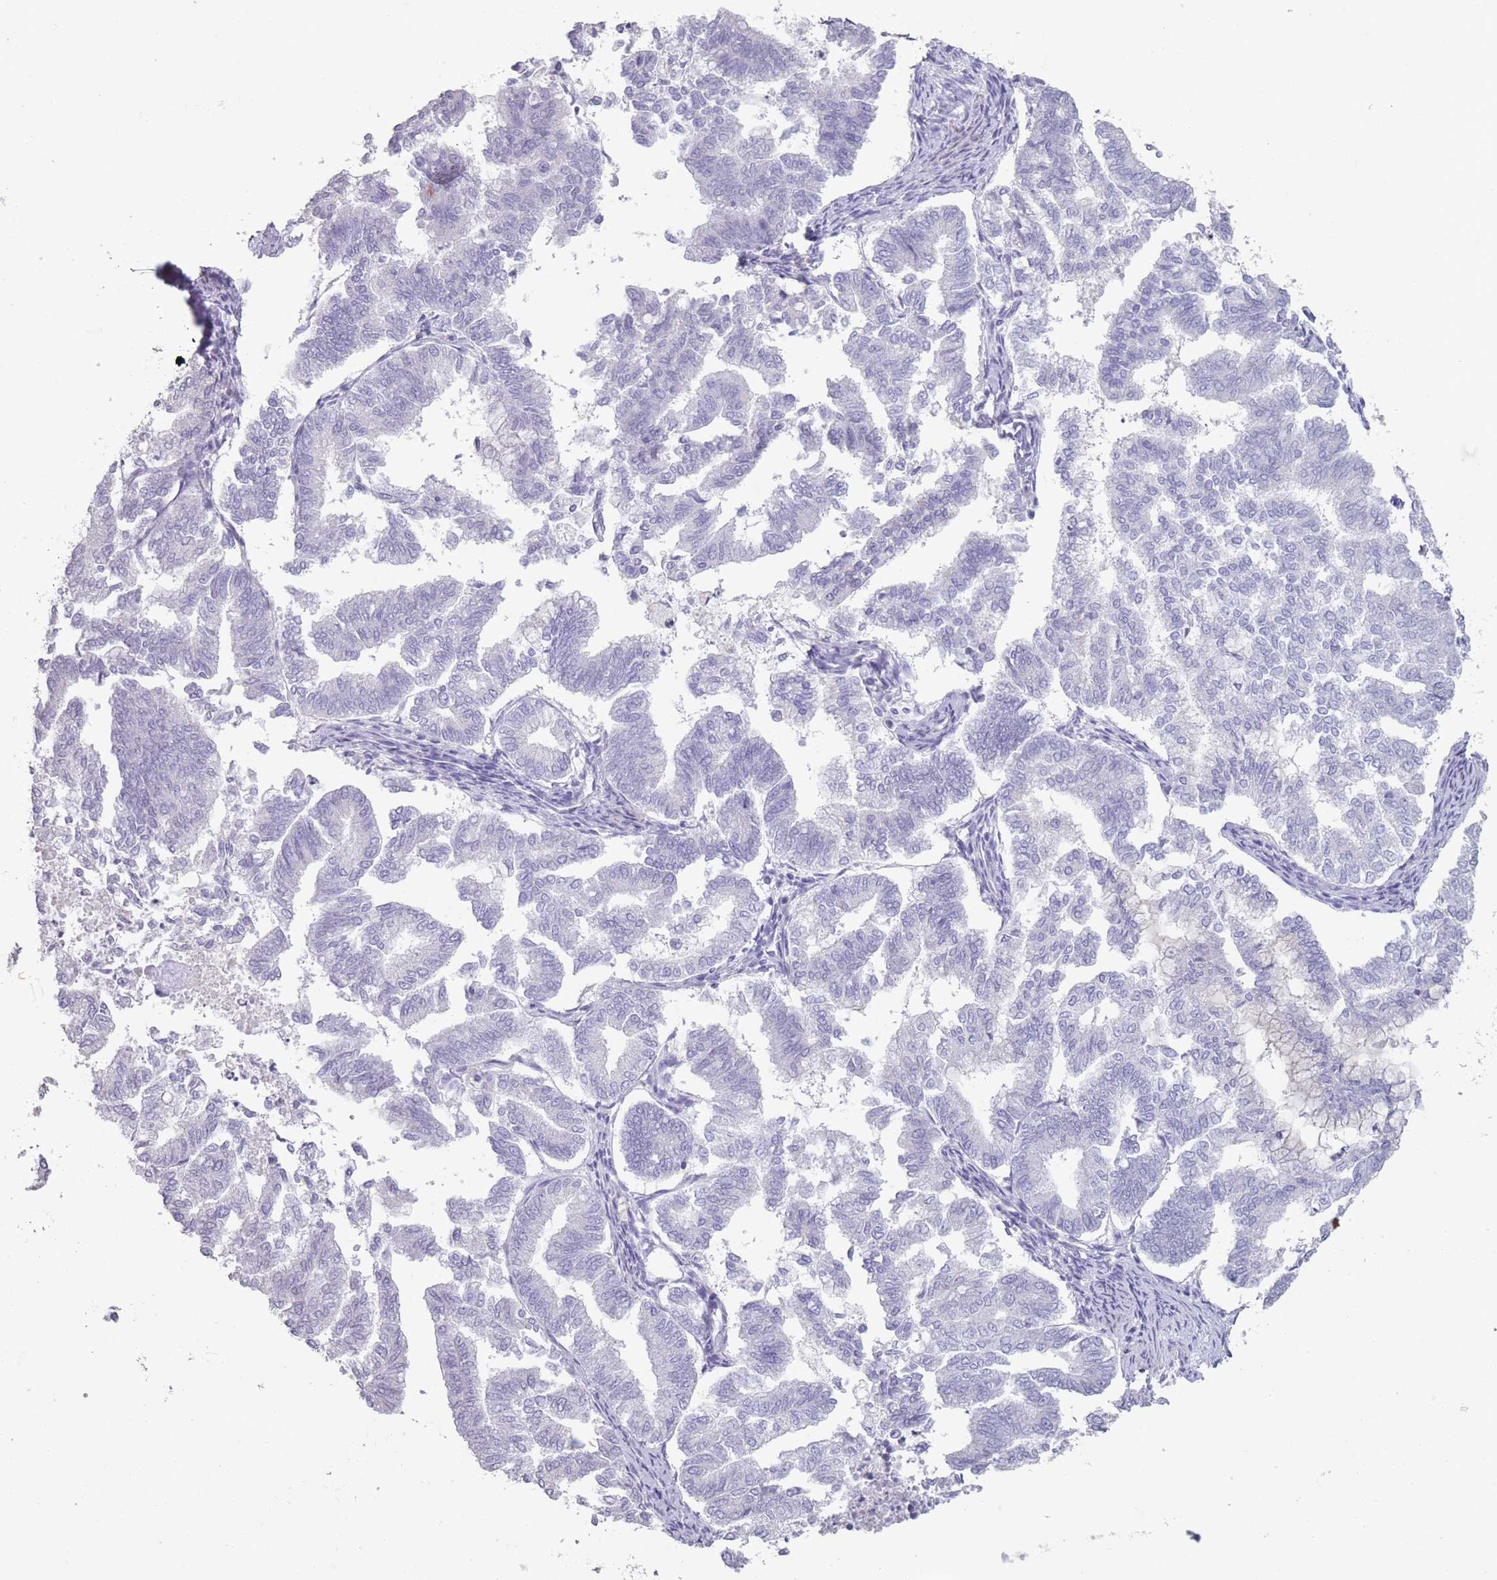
{"staining": {"intensity": "negative", "quantity": "none", "location": "none"}, "tissue": "endometrial cancer", "cell_type": "Tumor cells", "image_type": "cancer", "snomed": [{"axis": "morphology", "description": "Adenocarcinoma, NOS"}, {"axis": "topography", "description": "Endometrium"}], "caption": "Histopathology image shows no protein staining in tumor cells of endometrial cancer (adenocarcinoma) tissue. Brightfield microscopy of IHC stained with DAB (3,3'-diaminobenzidine) (brown) and hematoxylin (blue), captured at high magnification.", "gene": "RHBG", "patient": {"sex": "female", "age": 79}}